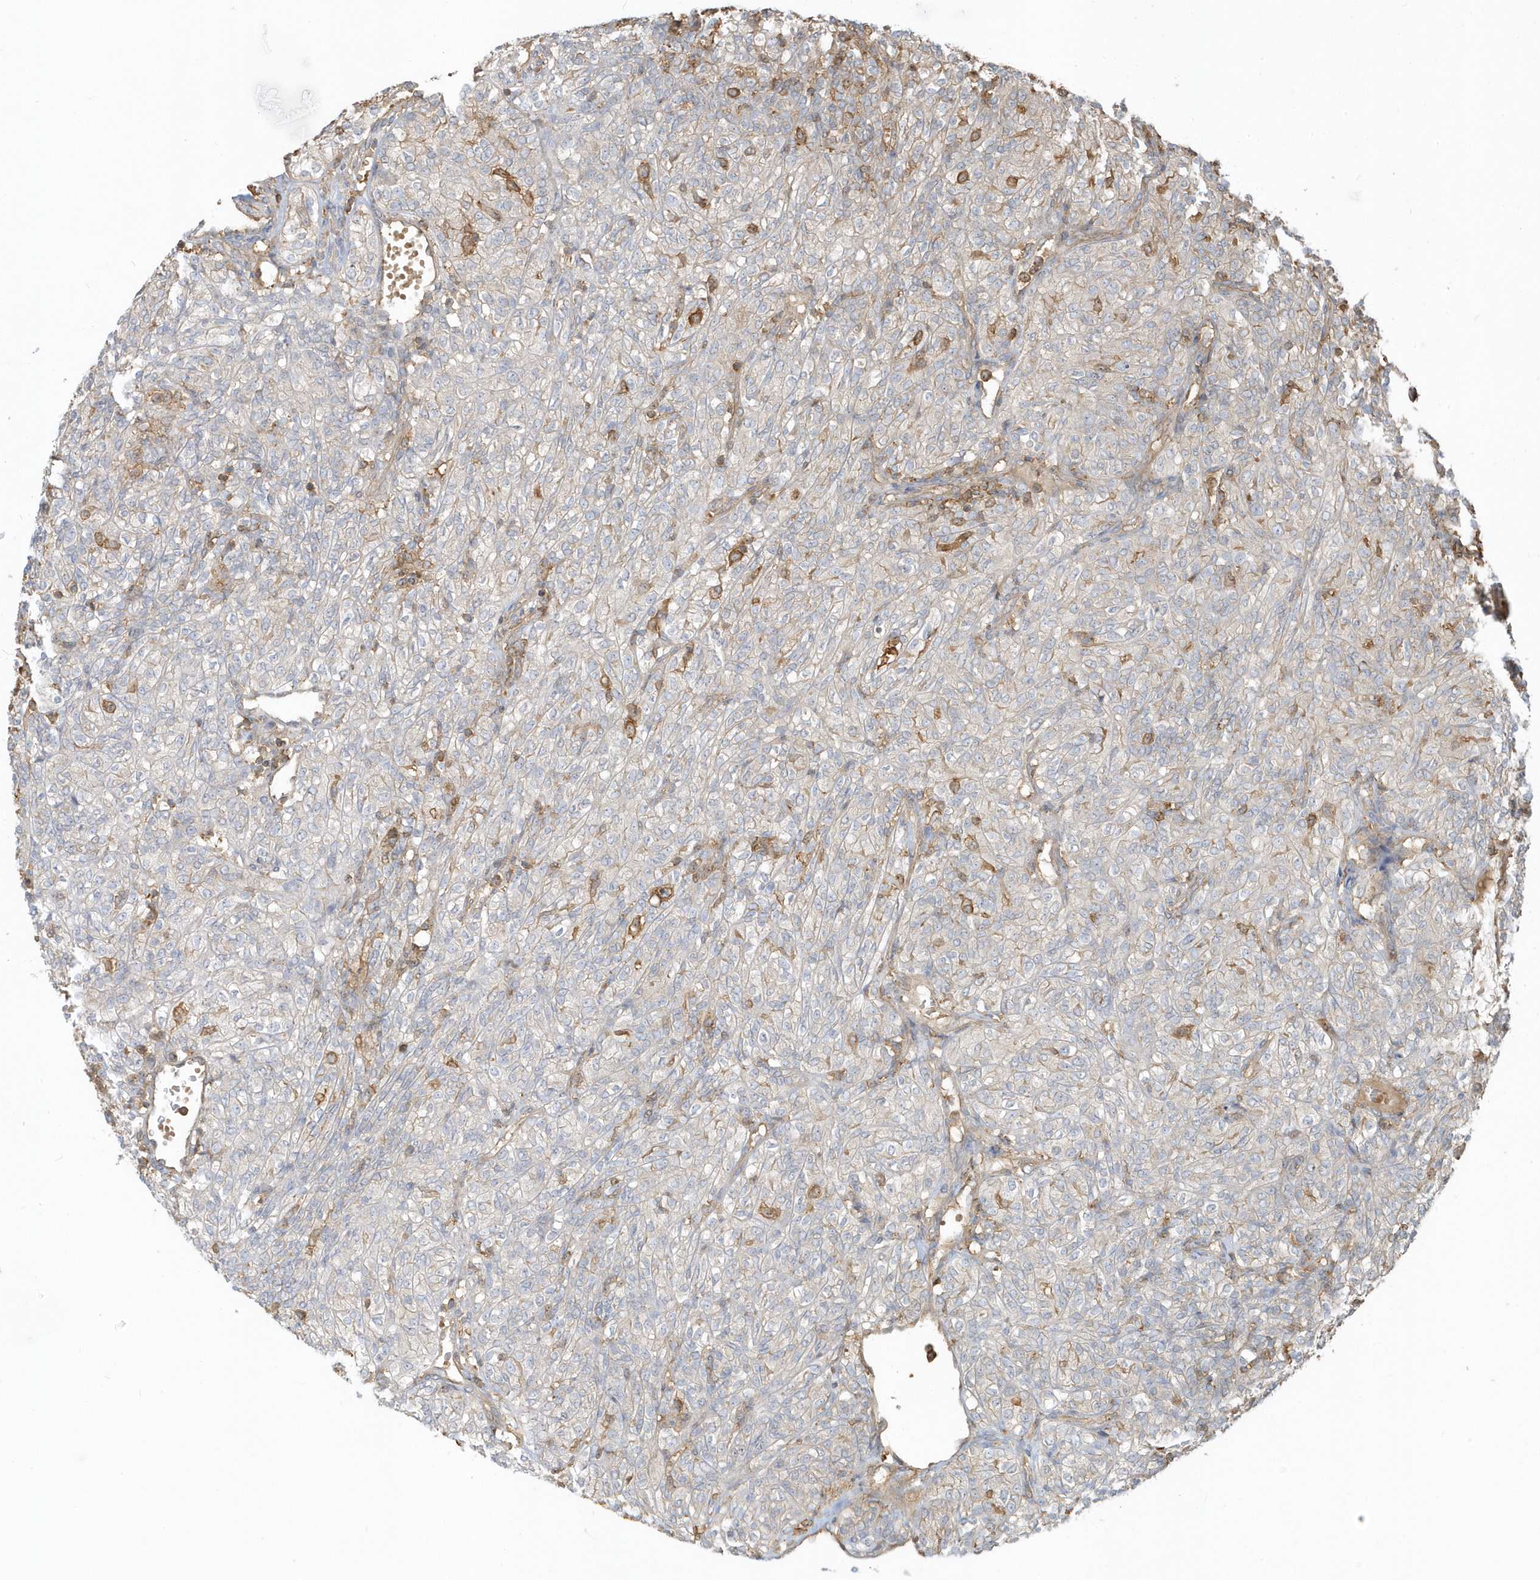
{"staining": {"intensity": "negative", "quantity": "none", "location": "none"}, "tissue": "renal cancer", "cell_type": "Tumor cells", "image_type": "cancer", "snomed": [{"axis": "morphology", "description": "Adenocarcinoma, NOS"}, {"axis": "topography", "description": "Kidney"}], "caption": "There is no significant positivity in tumor cells of renal adenocarcinoma.", "gene": "ZBTB8A", "patient": {"sex": "male", "age": 77}}